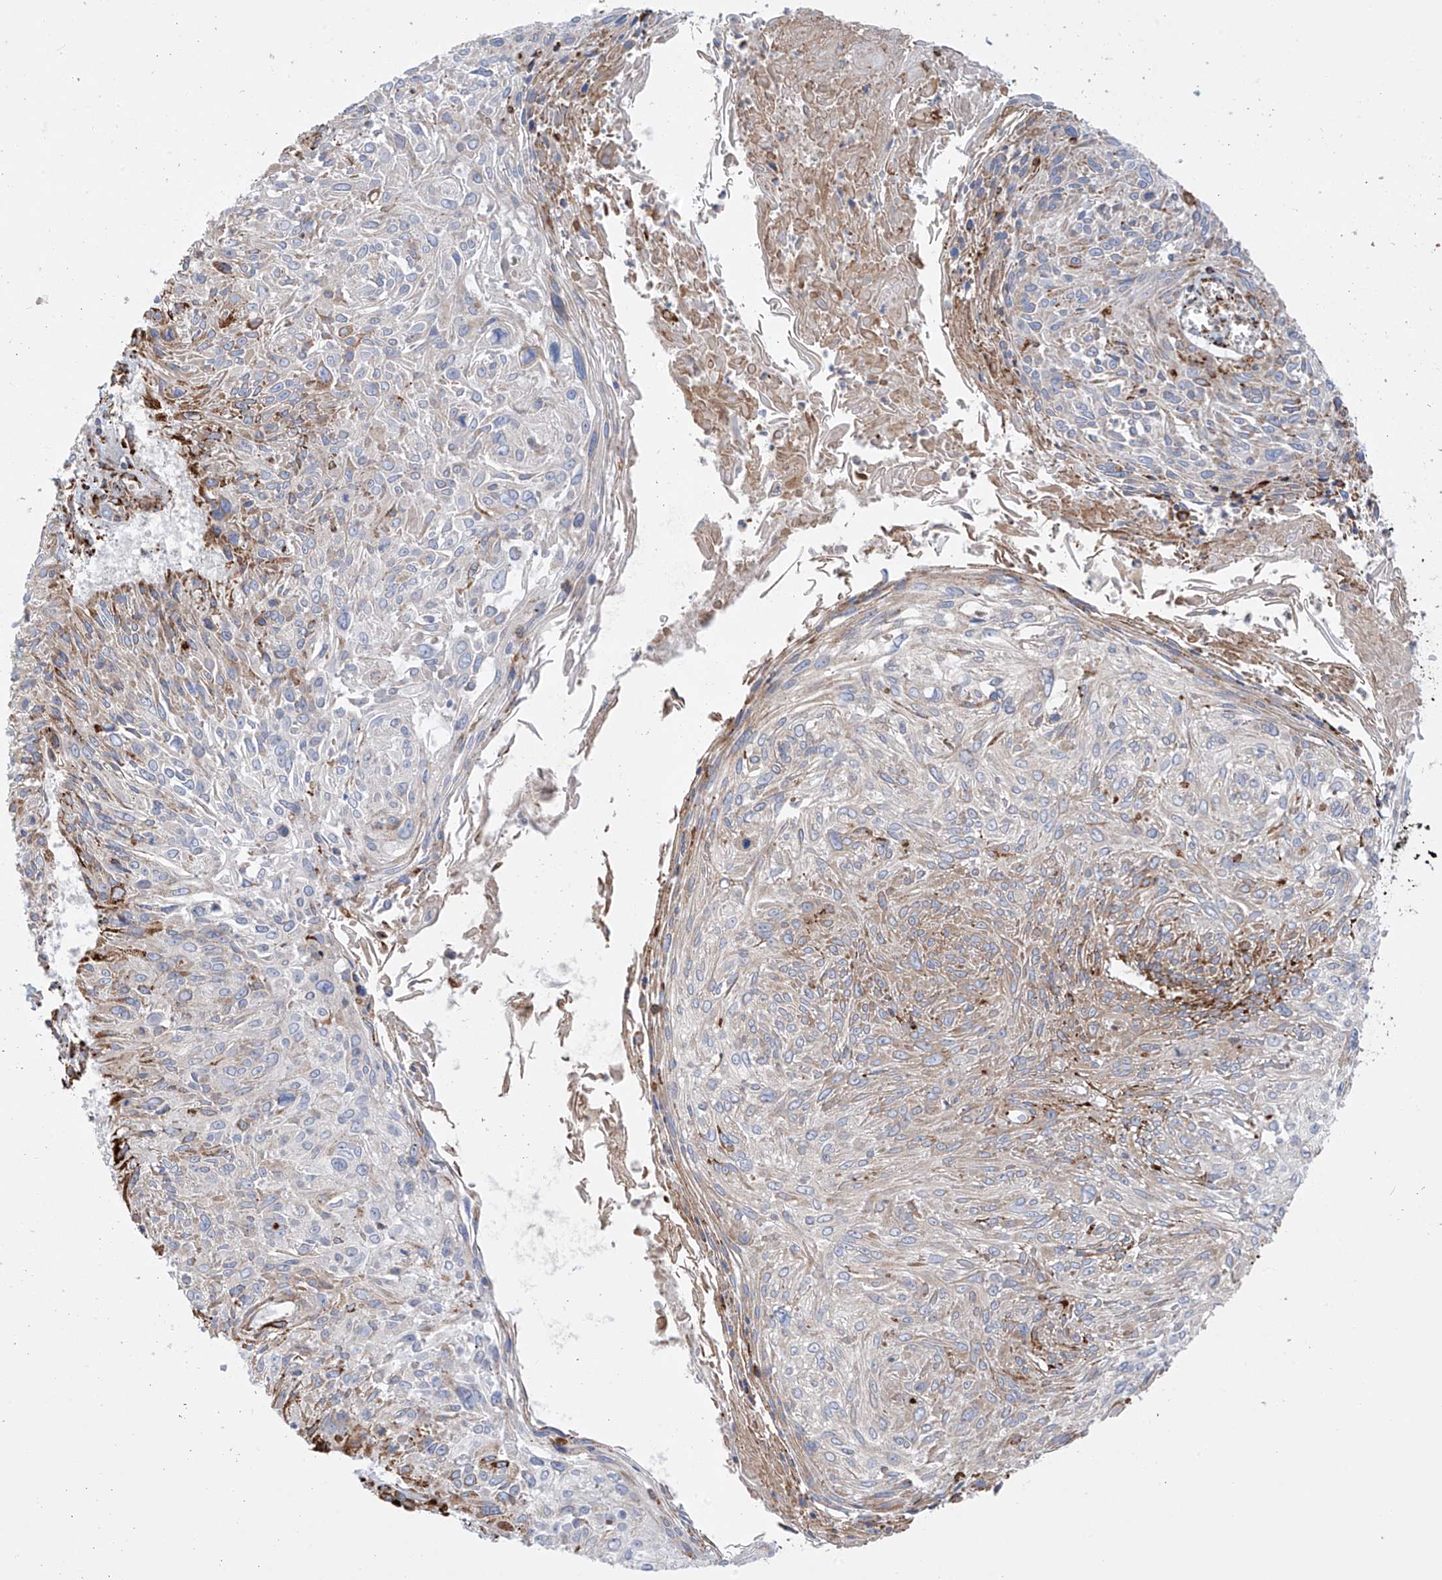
{"staining": {"intensity": "weak", "quantity": "25%-75%", "location": "cytoplasmic/membranous"}, "tissue": "cervical cancer", "cell_type": "Tumor cells", "image_type": "cancer", "snomed": [{"axis": "morphology", "description": "Squamous cell carcinoma, NOS"}, {"axis": "topography", "description": "Cervix"}], "caption": "About 25%-75% of tumor cells in cervical cancer reveal weak cytoplasmic/membranous protein expression as visualized by brown immunohistochemical staining.", "gene": "MX1", "patient": {"sex": "female", "age": 51}}